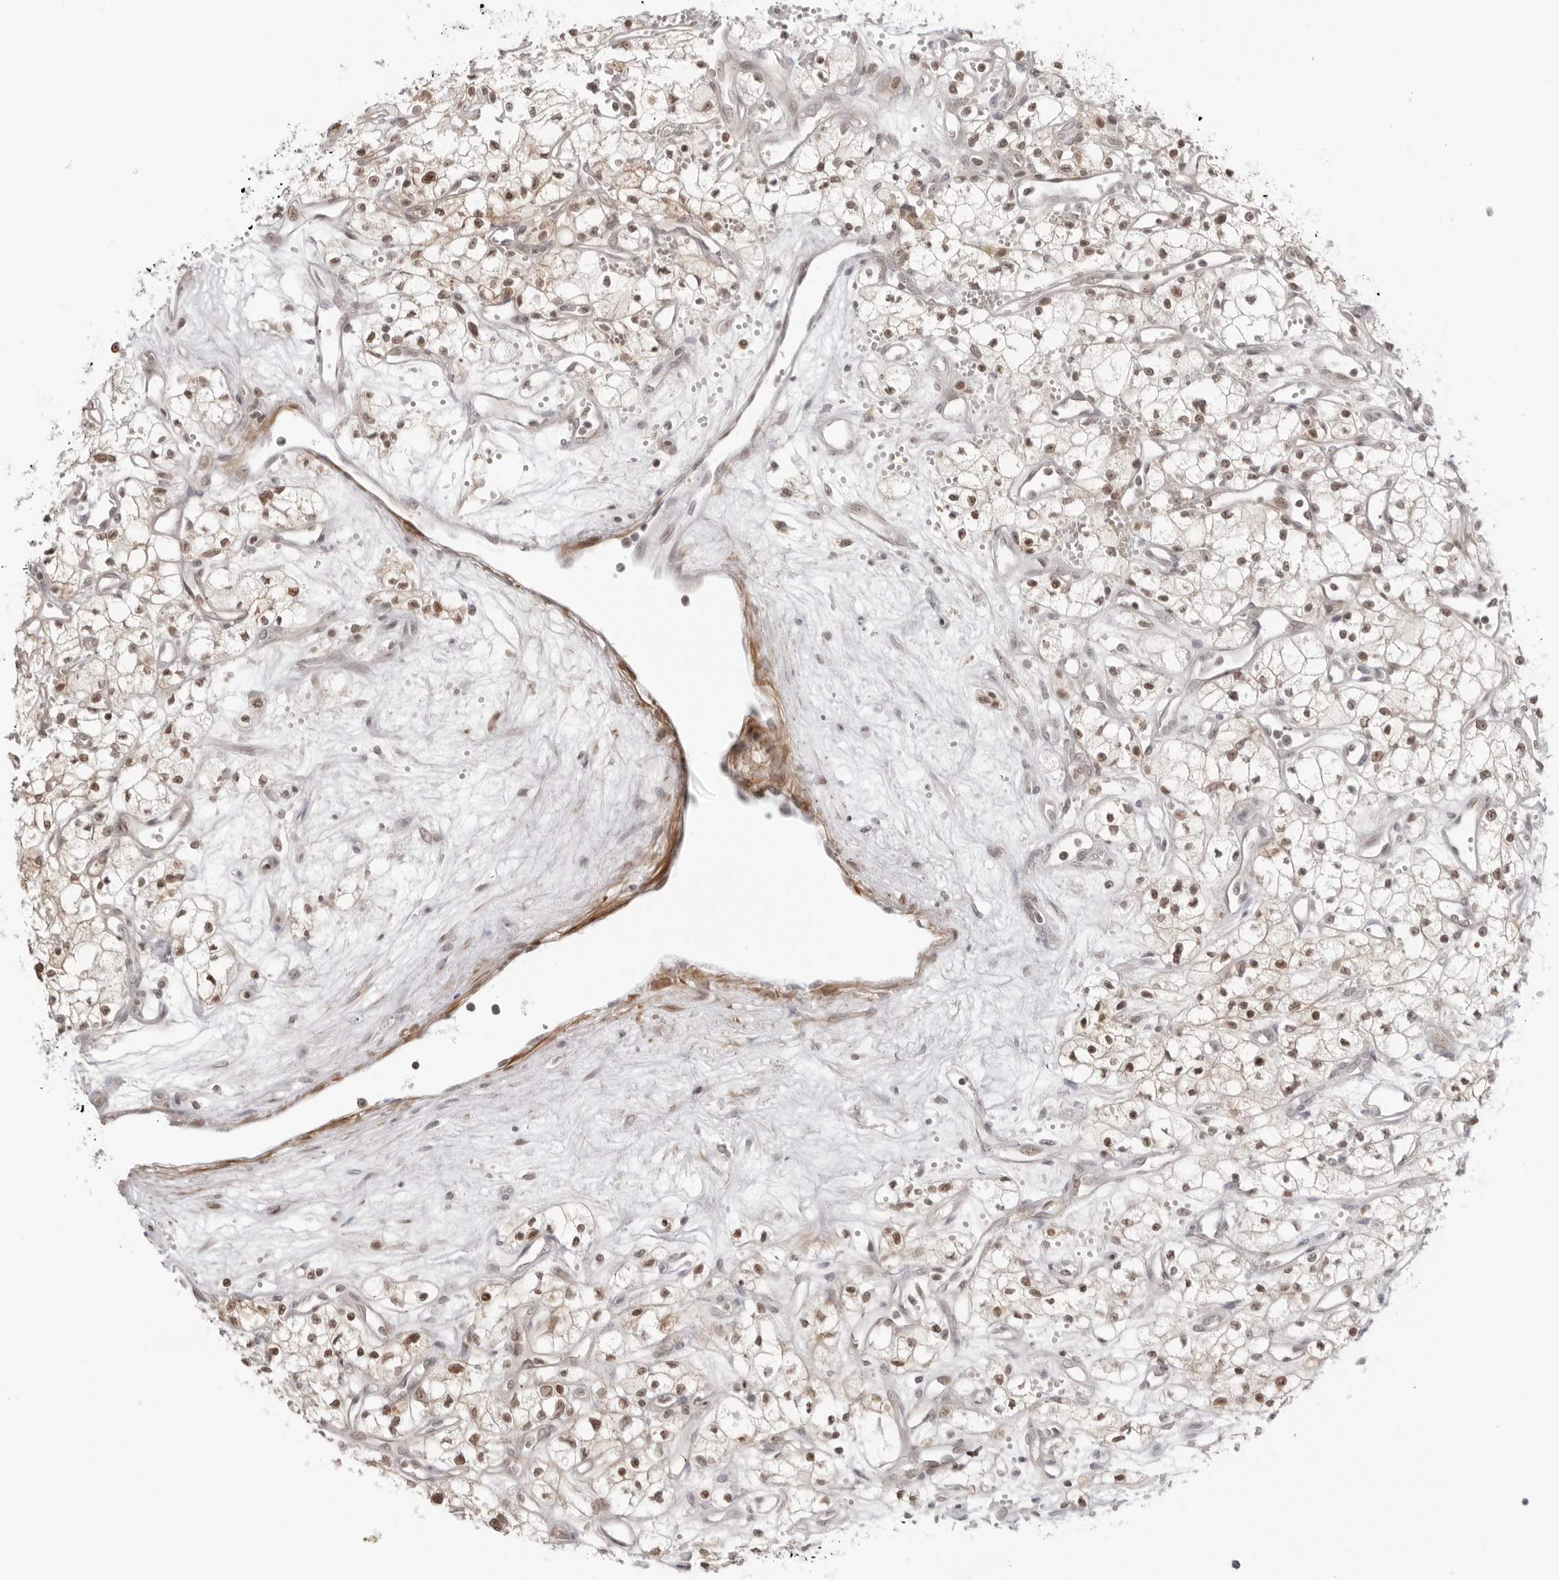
{"staining": {"intensity": "moderate", "quantity": ">75%", "location": "nuclear"}, "tissue": "renal cancer", "cell_type": "Tumor cells", "image_type": "cancer", "snomed": [{"axis": "morphology", "description": "Adenocarcinoma, NOS"}, {"axis": "topography", "description": "Kidney"}], "caption": "Immunohistochemical staining of adenocarcinoma (renal) demonstrates medium levels of moderate nuclear expression in about >75% of tumor cells.", "gene": "RNF146", "patient": {"sex": "male", "age": 59}}